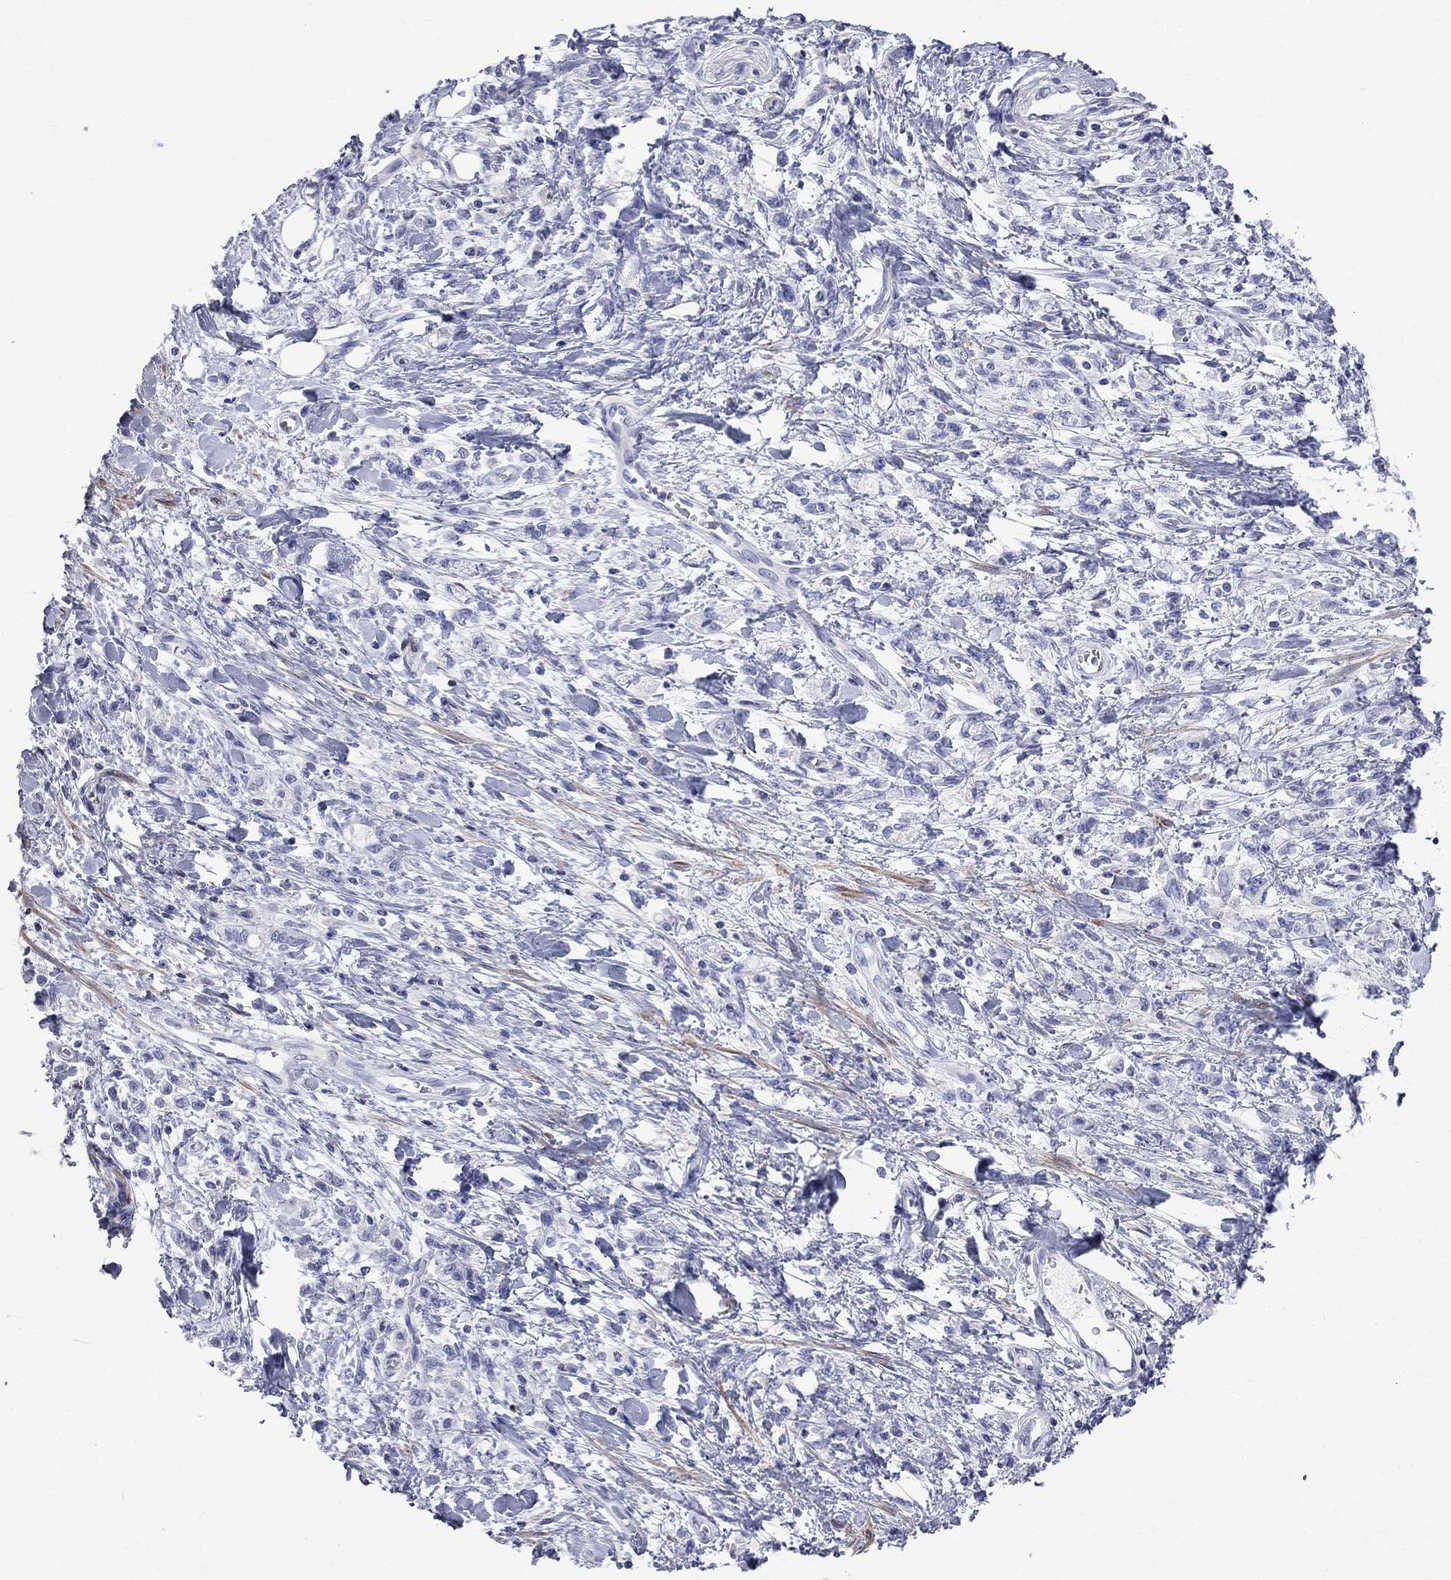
{"staining": {"intensity": "negative", "quantity": "none", "location": "none"}, "tissue": "stomach cancer", "cell_type": "Tumor cells", "image_type": "cancer", "snomed": [{"axis": "morphology", "description": "Adenocarcinoma, NOS"}, {"axis": "topography", "description": "Stomach"}], "caption": "Immunohistochemistry photomicrograph of neoplastic tissue: adenocarcinoma (stomach) stained with DAB (3,3'-diaminobenzidine) reveals no significant protein expression in tumor cells.", "gene": "S100A3", "patient": {"sex": "male", "age": 77}}